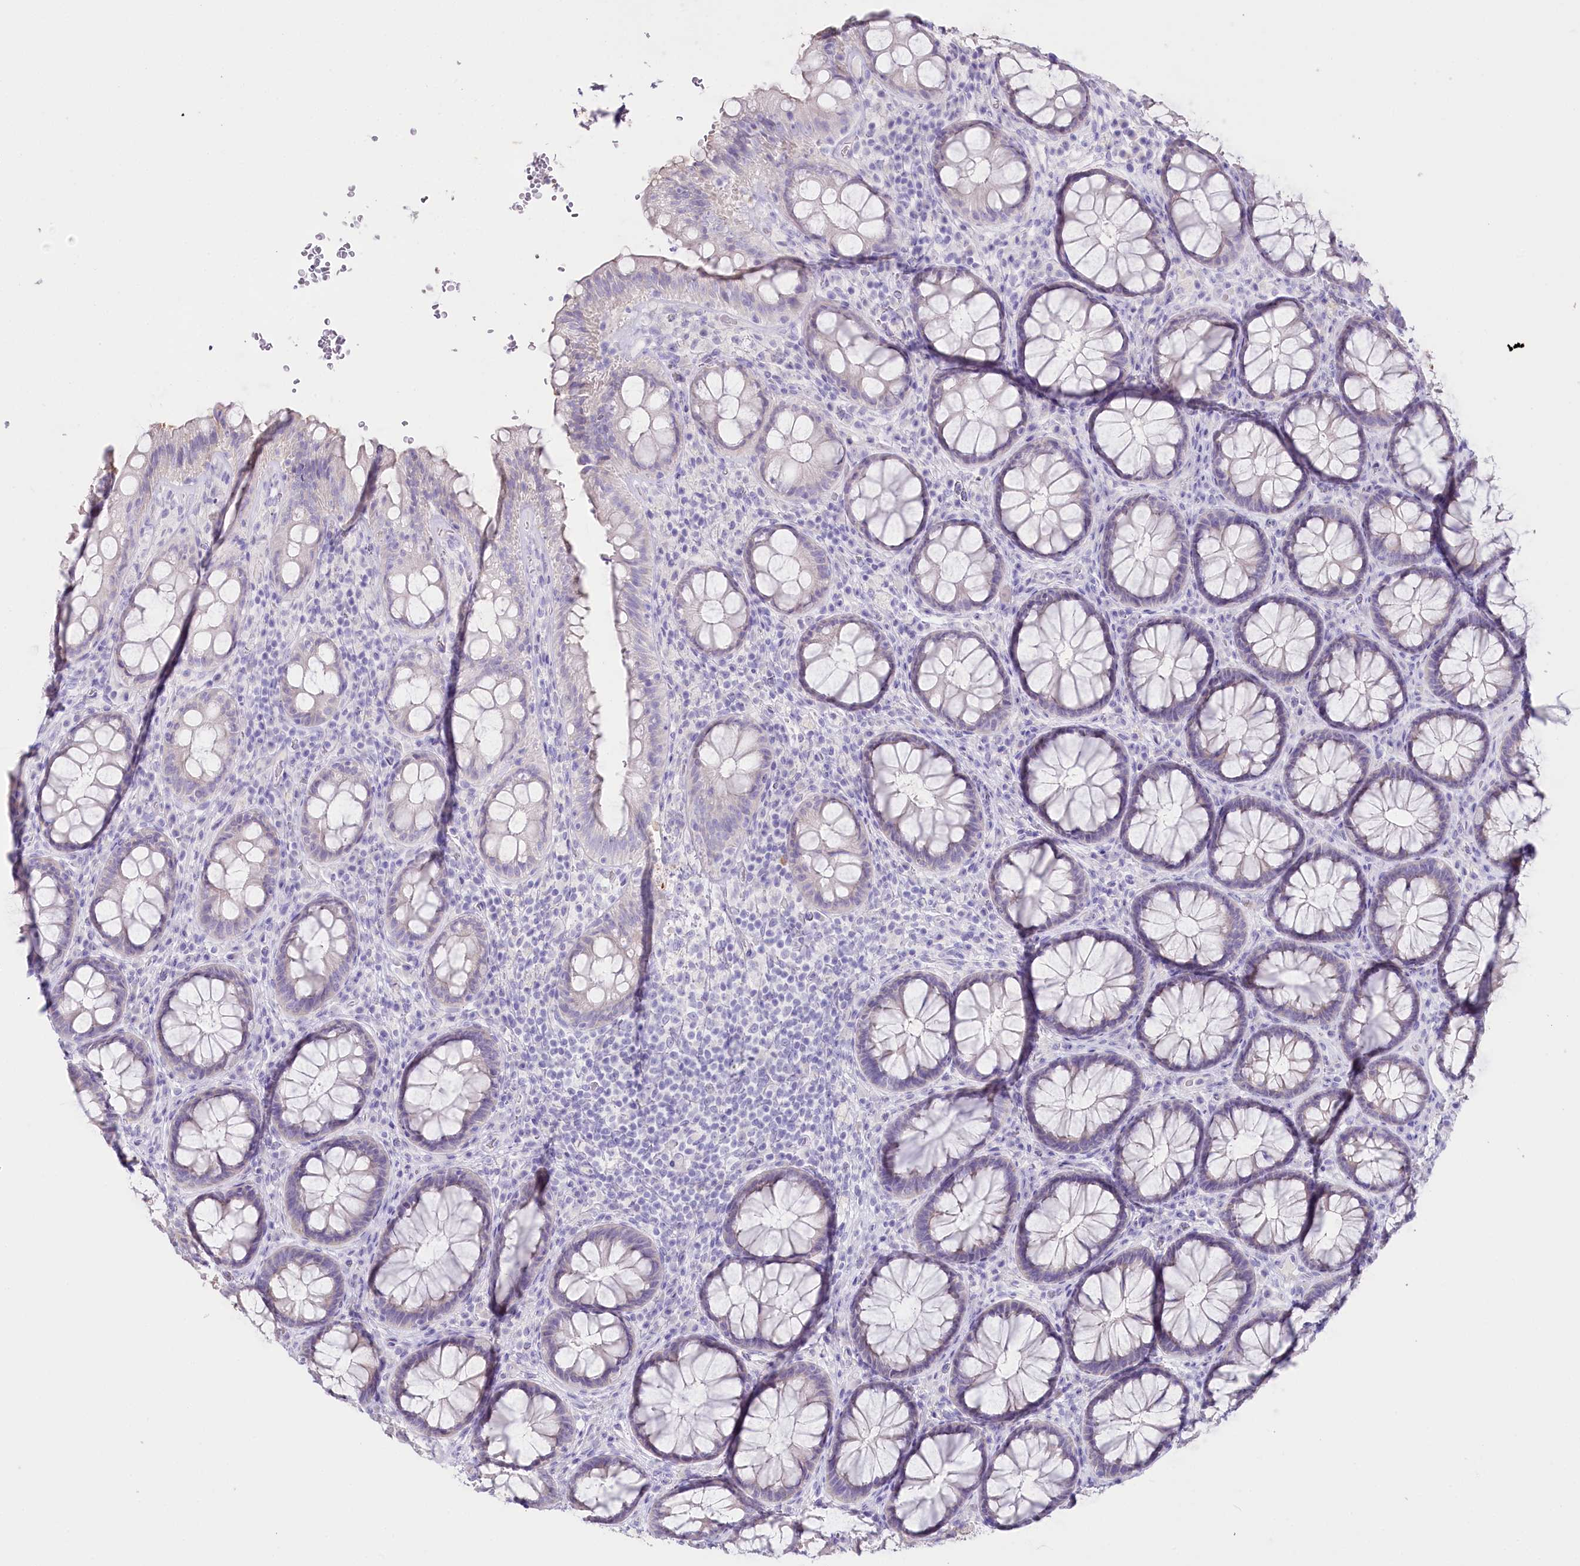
{"staining": {"intensity": "weak", "quantity": "<25%", "location": "cytoplasmic/membranous"}, "tissue": "rectum", "cell_type": "Glandular cells", "image_type": "normal", "snomed": [{"axis": "morphology", "description": "Normal tissue, NOS"}, {"axis": "topography", "description": "Rectum"}], "caption": "An image of human rectum is negative for staining in glandular cells. (DAB IHC with hematoxylin counter stain).", "gene": "MYOZ1", "patient": {"sex": "male", "age": 83}}